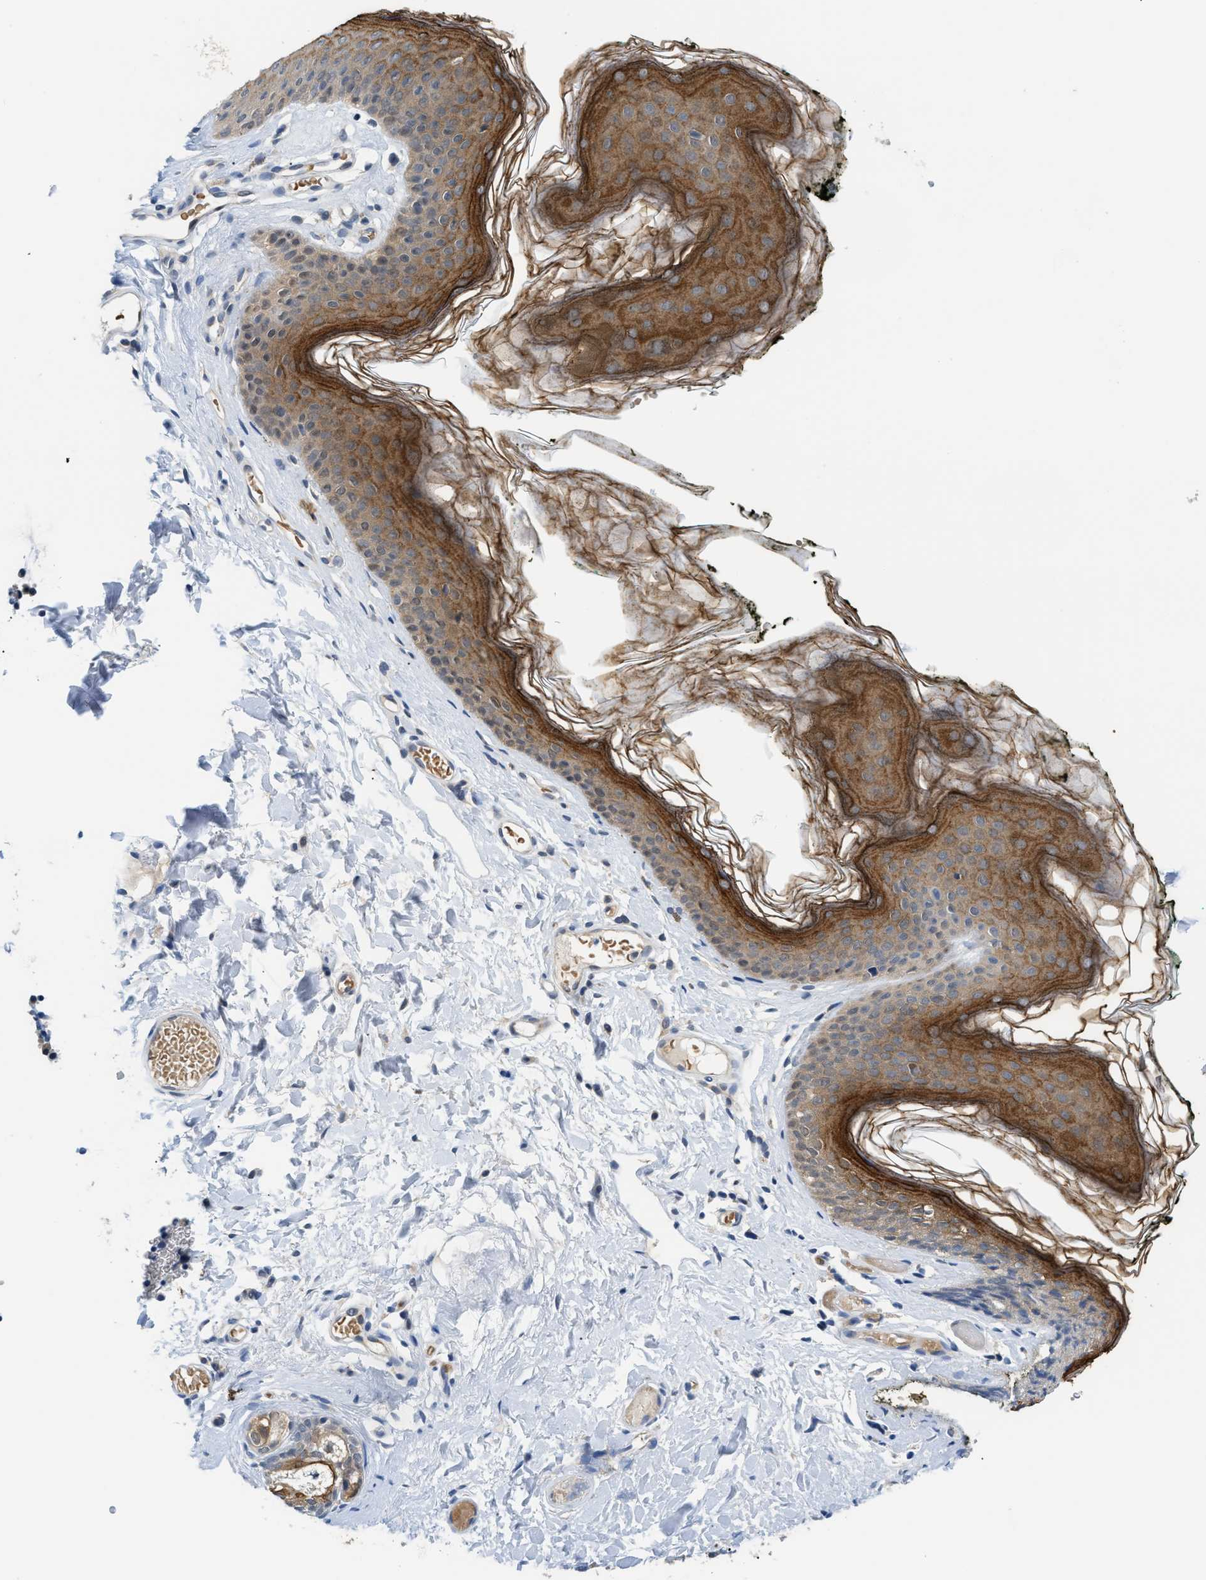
{"staining": {"intensity": "strong", "quantity": ">75%", "location": "cytoplasmic/membranous"}, "tissue": "skin", "cell_type": "Epidermal cells", "image_type": "normal", "snomed": [{"axis": "morphology", "description": "Normal tissue, NOS"}, {"axis": "morphology", "description": "Inflammation, NOS"}, {"axis": "topography", "description": "Vulva"}], "caption": "Immunohistochemistry (IHC) (DAB (3,3'-diaminobenzidine)) staining of normal skin reveals strong cytoplasmic/membranous protein staining in approximately >75% of epidermal cells. (DAB IHC, brown staining for protein, blue staining for nuclei).", "gene": "PSAT1", "patient": {"sex": "female", "age": 84}}